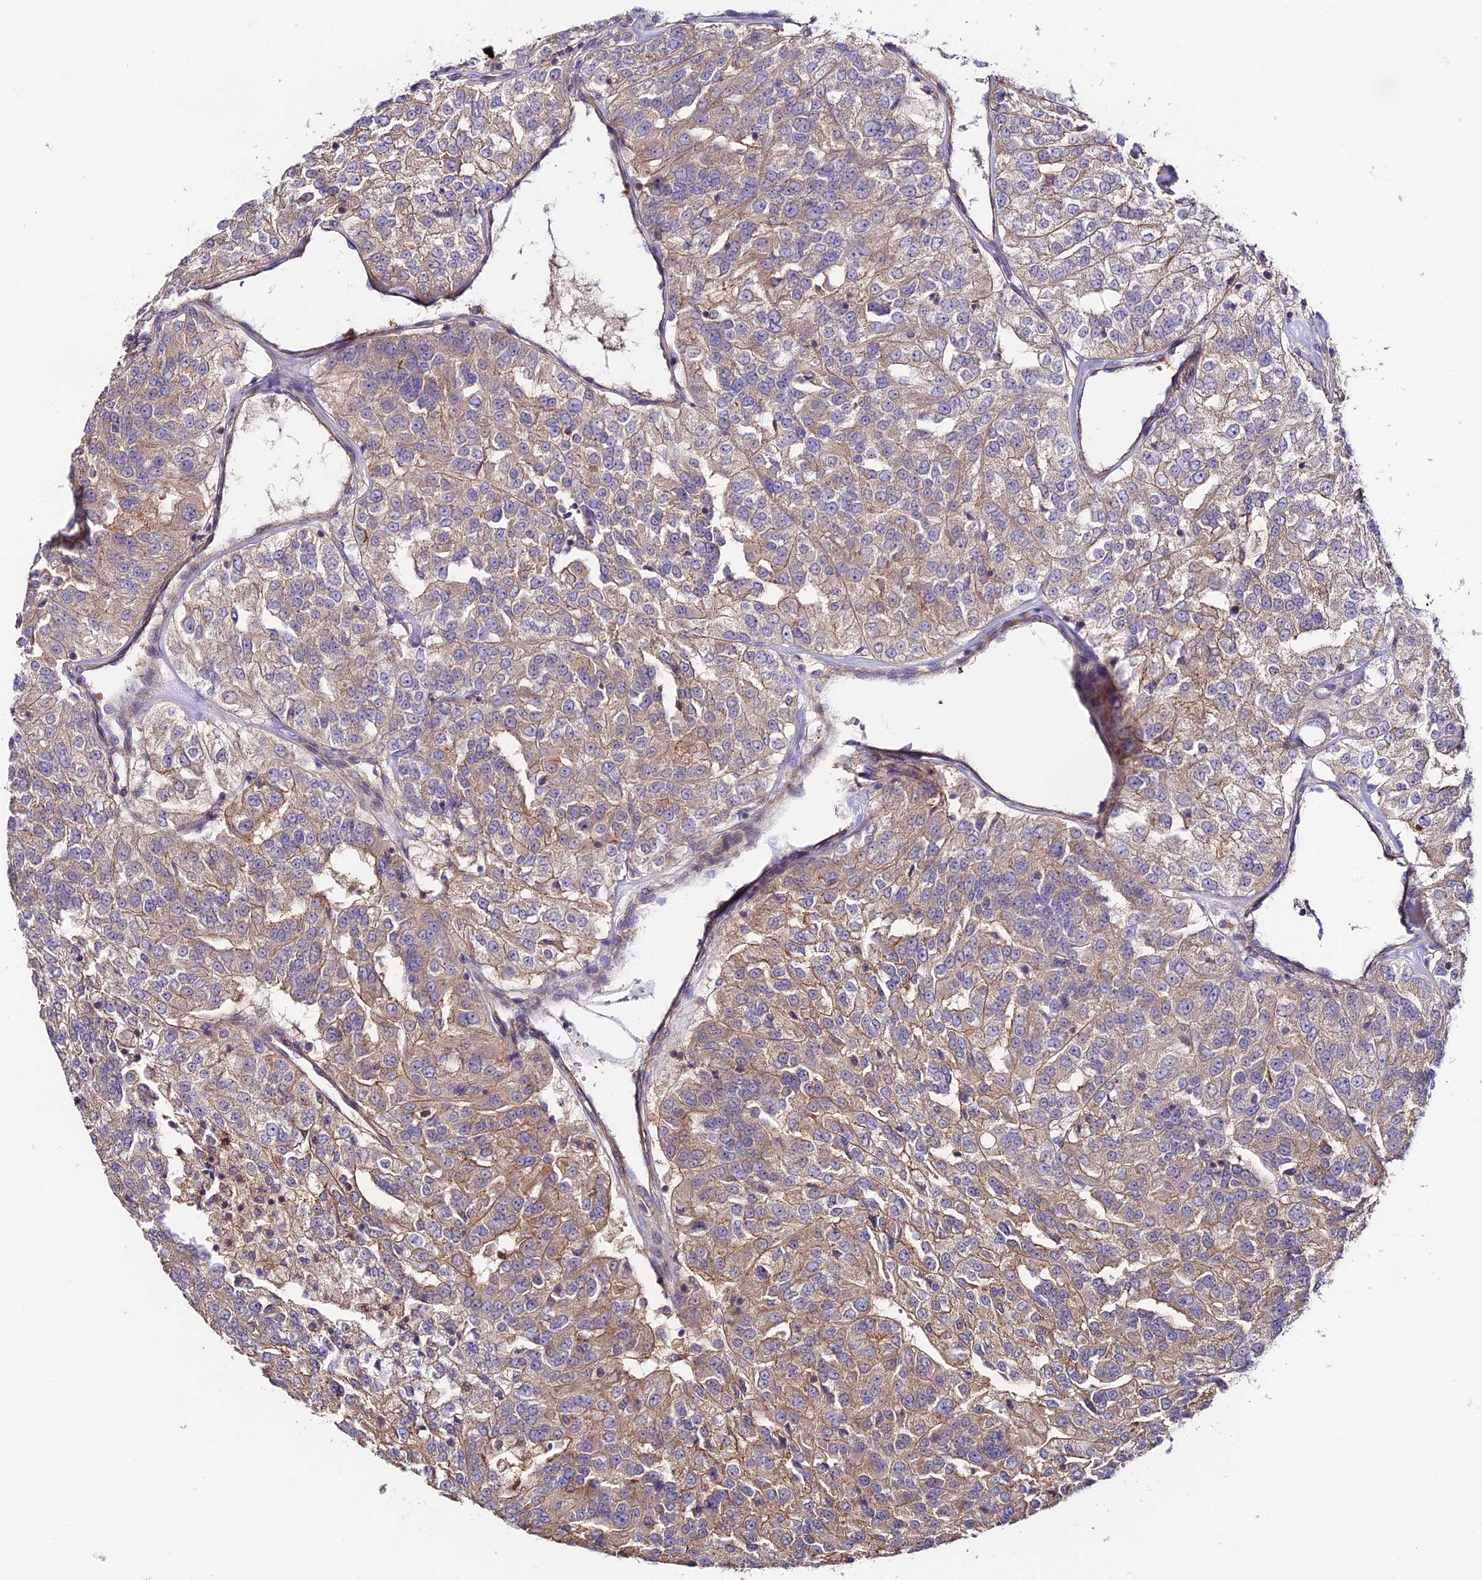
{"staining": {"intensity": "weak", "quantity": "25%-75%", "location": "cytoplasmic/membranous"}, "tissue": "renal cancer", "cell_type": "Tumor cells", "image_type": "cancer", "snomed": [{"axis": "morphology", "description": "Adenocarcinoma, NOS"}, {"axis": "topography", "description": "Kidney"}], "caption": "Immunohistochemistry (IHC) image of neoplastic tissue: renal cancer (adenocarcinoma) stained using immunohistochemistry (IHC) exhibits low levels of weak protein expression localized specifically in the cytoplasmic/membranous of tumor cells, appearing as a cytoplasmic/membranous brown color.", "gene": "BRME1", "patient": {"sex": "female", "age": 63}}